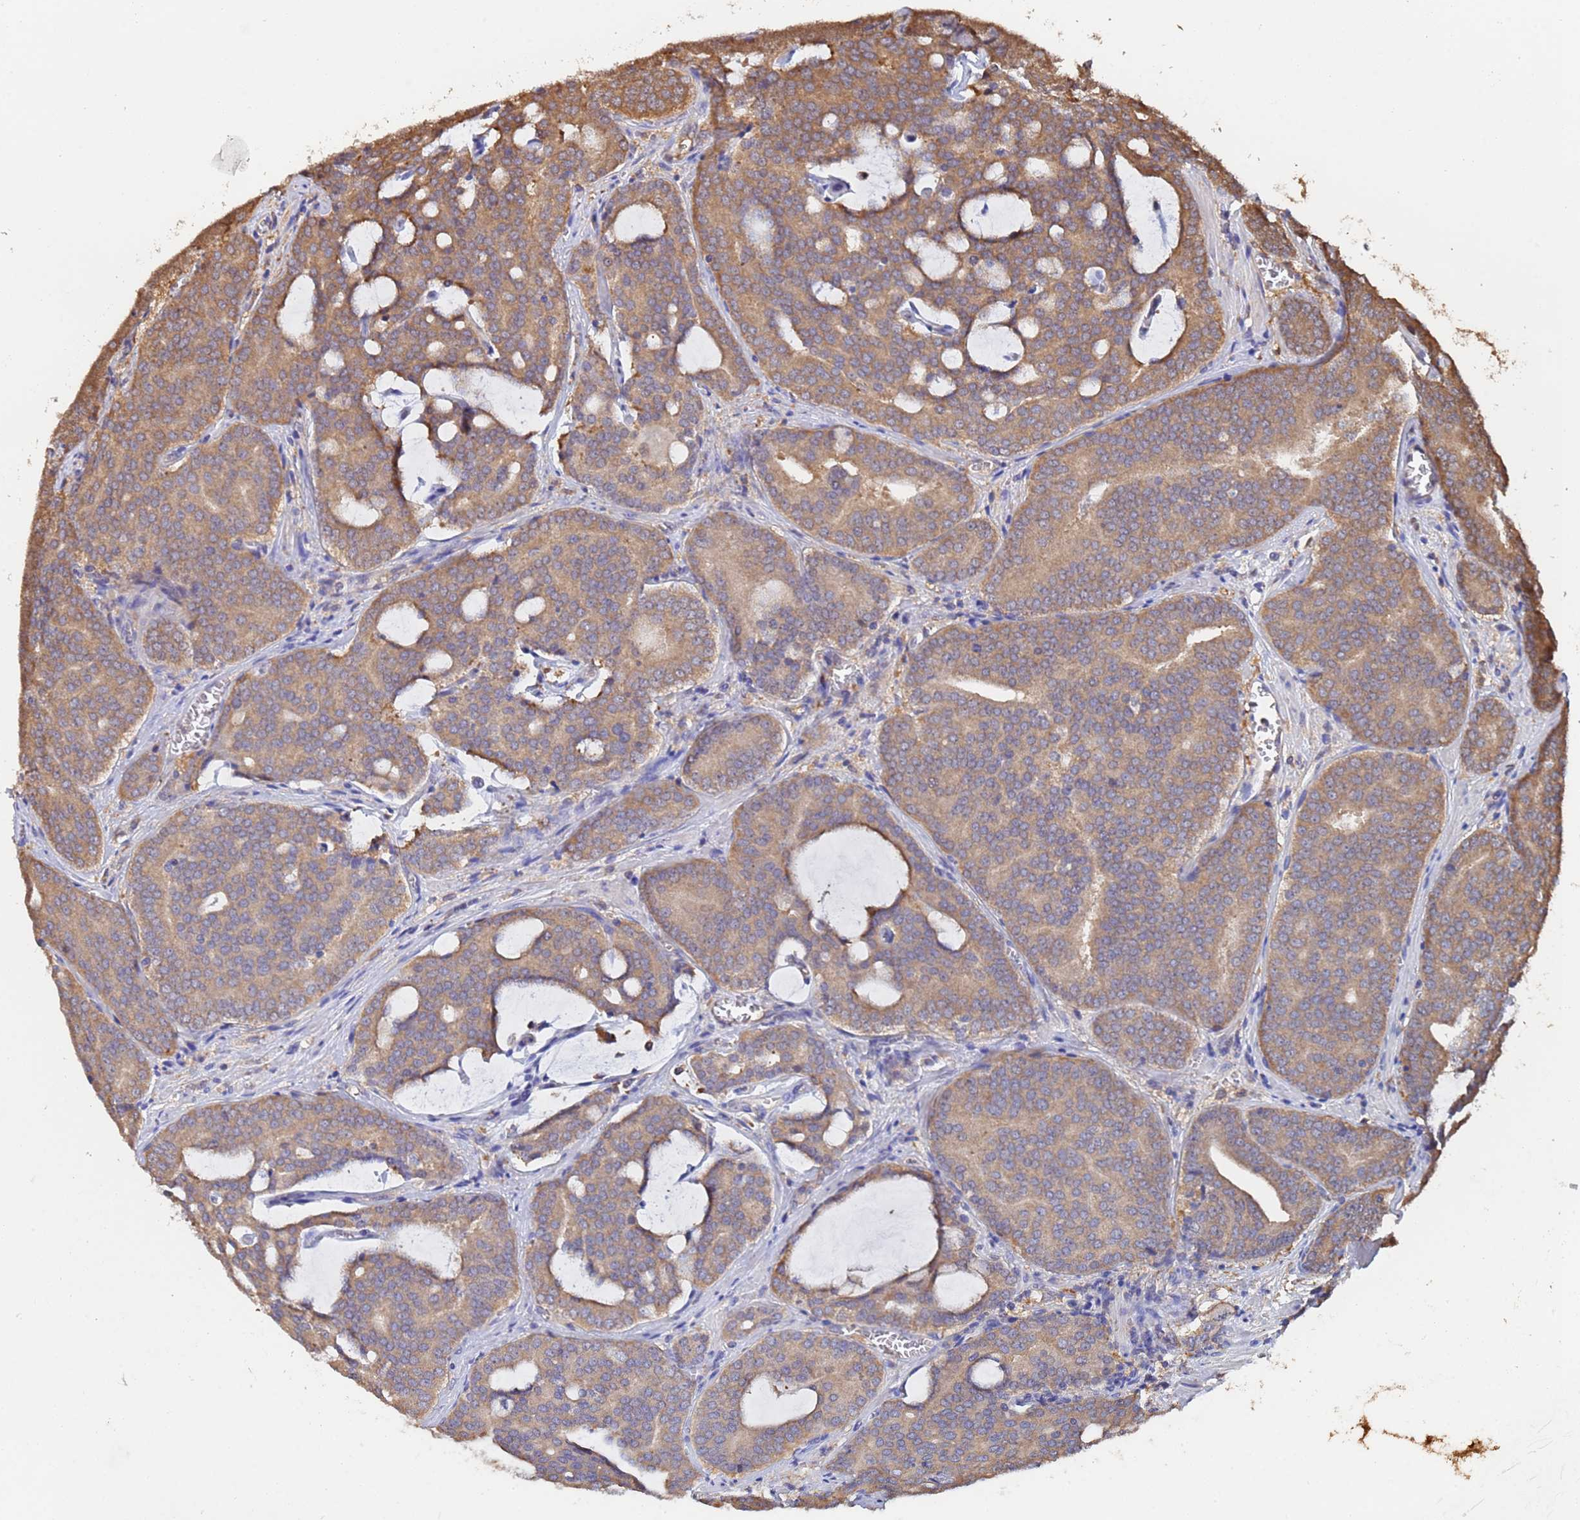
{"staining": {"intensity": "moderate", "quantity": ">75%", "location": "cytoplasmic/membranous"}, "tissue": "prostate cancer", "cell_type": "Tumor cells", "image_type": "cancer", "snomed": [{"axis": "morphology", "description": "Adenocarcinoma, High grade"}, {"axis": "topography", "description": "Prostate"}], "caption": "Tumor cells show moderate cytoplasmic/membranous positivity in about >75% of cells in prostate cancer (high-grade adenocarcinoma).", "gene": "FAM25A", "patient": {"sex": "male", "age": 55}}